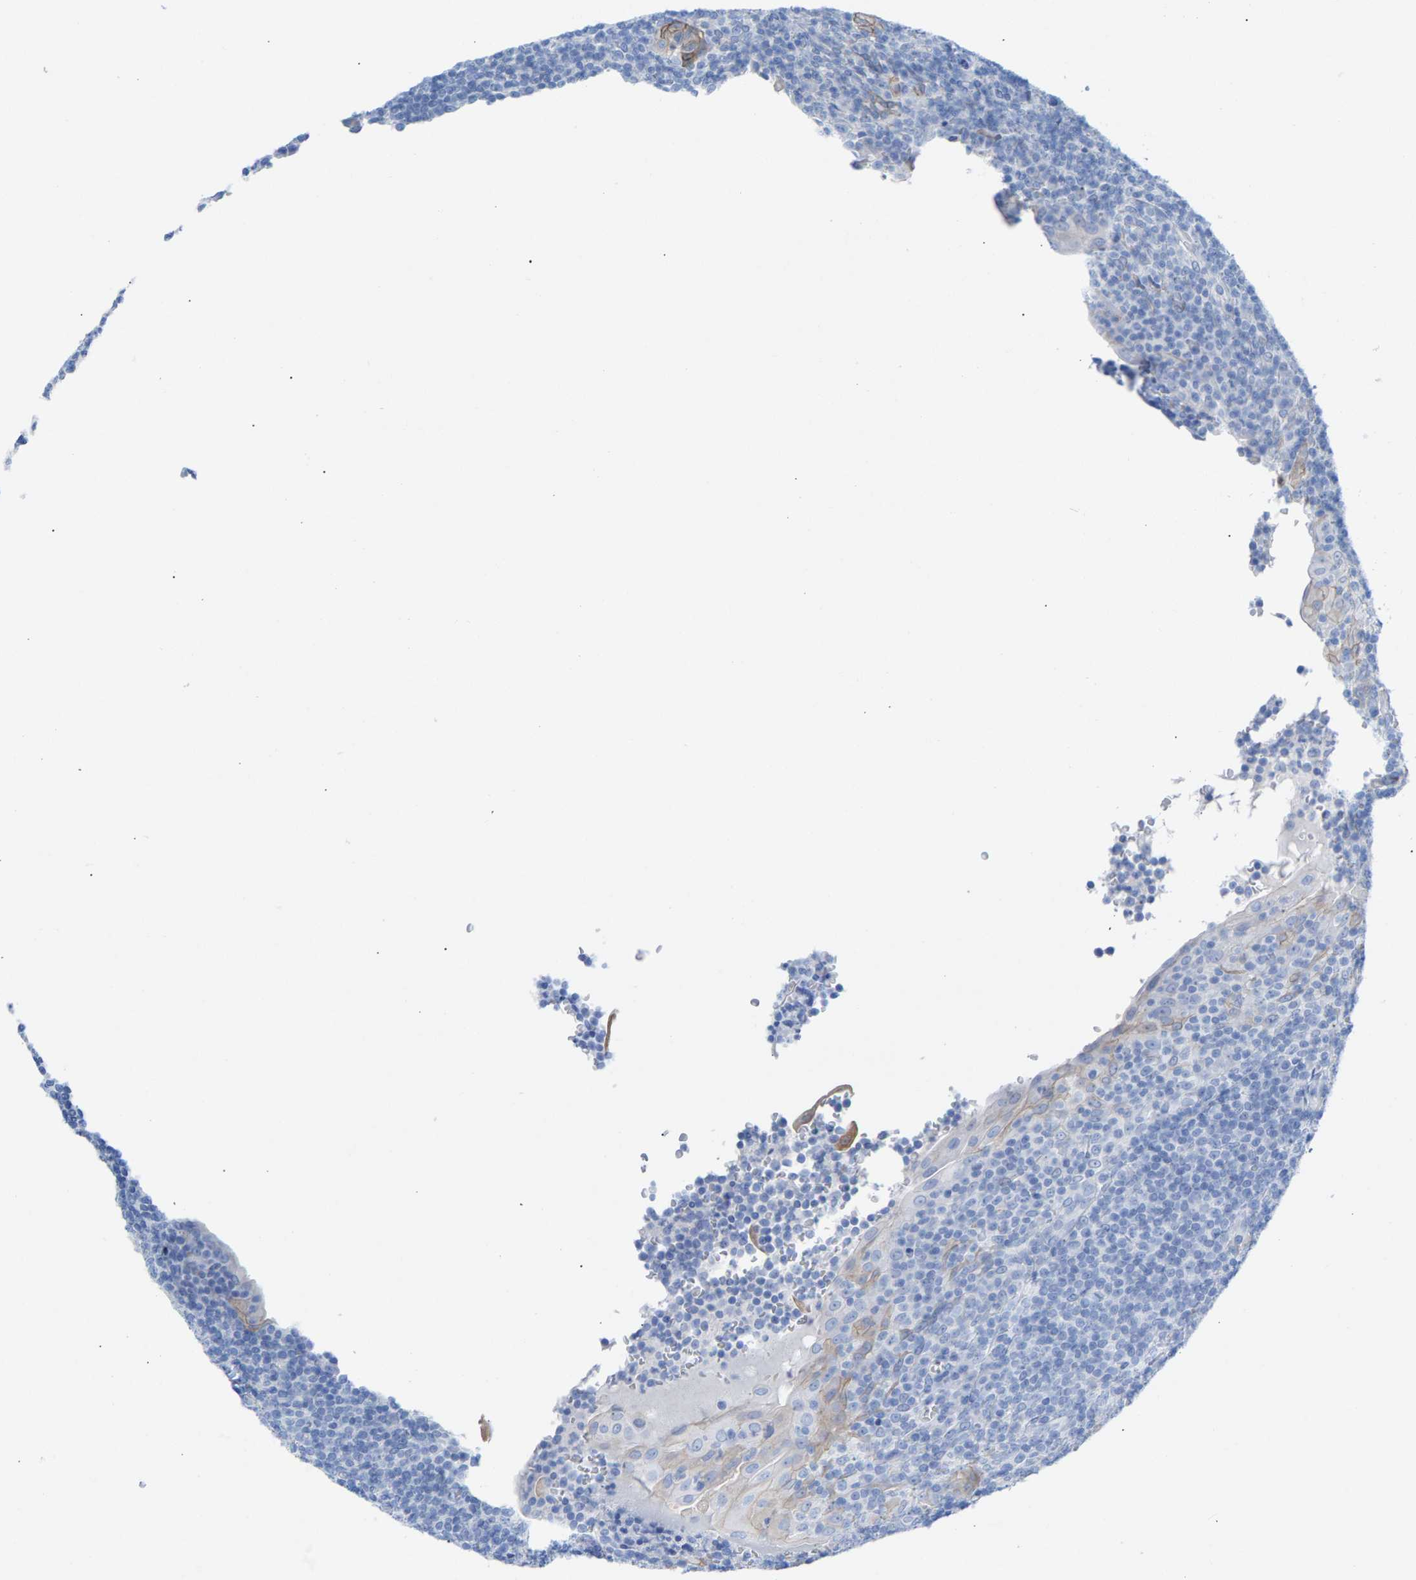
{"staining": {"intensity": "negative", "quantity": "none", "location": "none"}, "tissue": "tonsil", "cell_type": "Germinal center cells", "image_type": "normal", "snomed": [{"axis": "morphology", "description": "Normal tissue, NOS"}, {"axis": "topography", "description": "Tonsil"}], "caption": "Germinal center cells show no significant protein expression in normal tonsil. (Brightfield microscopy of DAB immunohistochemistry at high magnification).", "gene": "CPA1", "patient": {"sex": "male", "age": 37}}